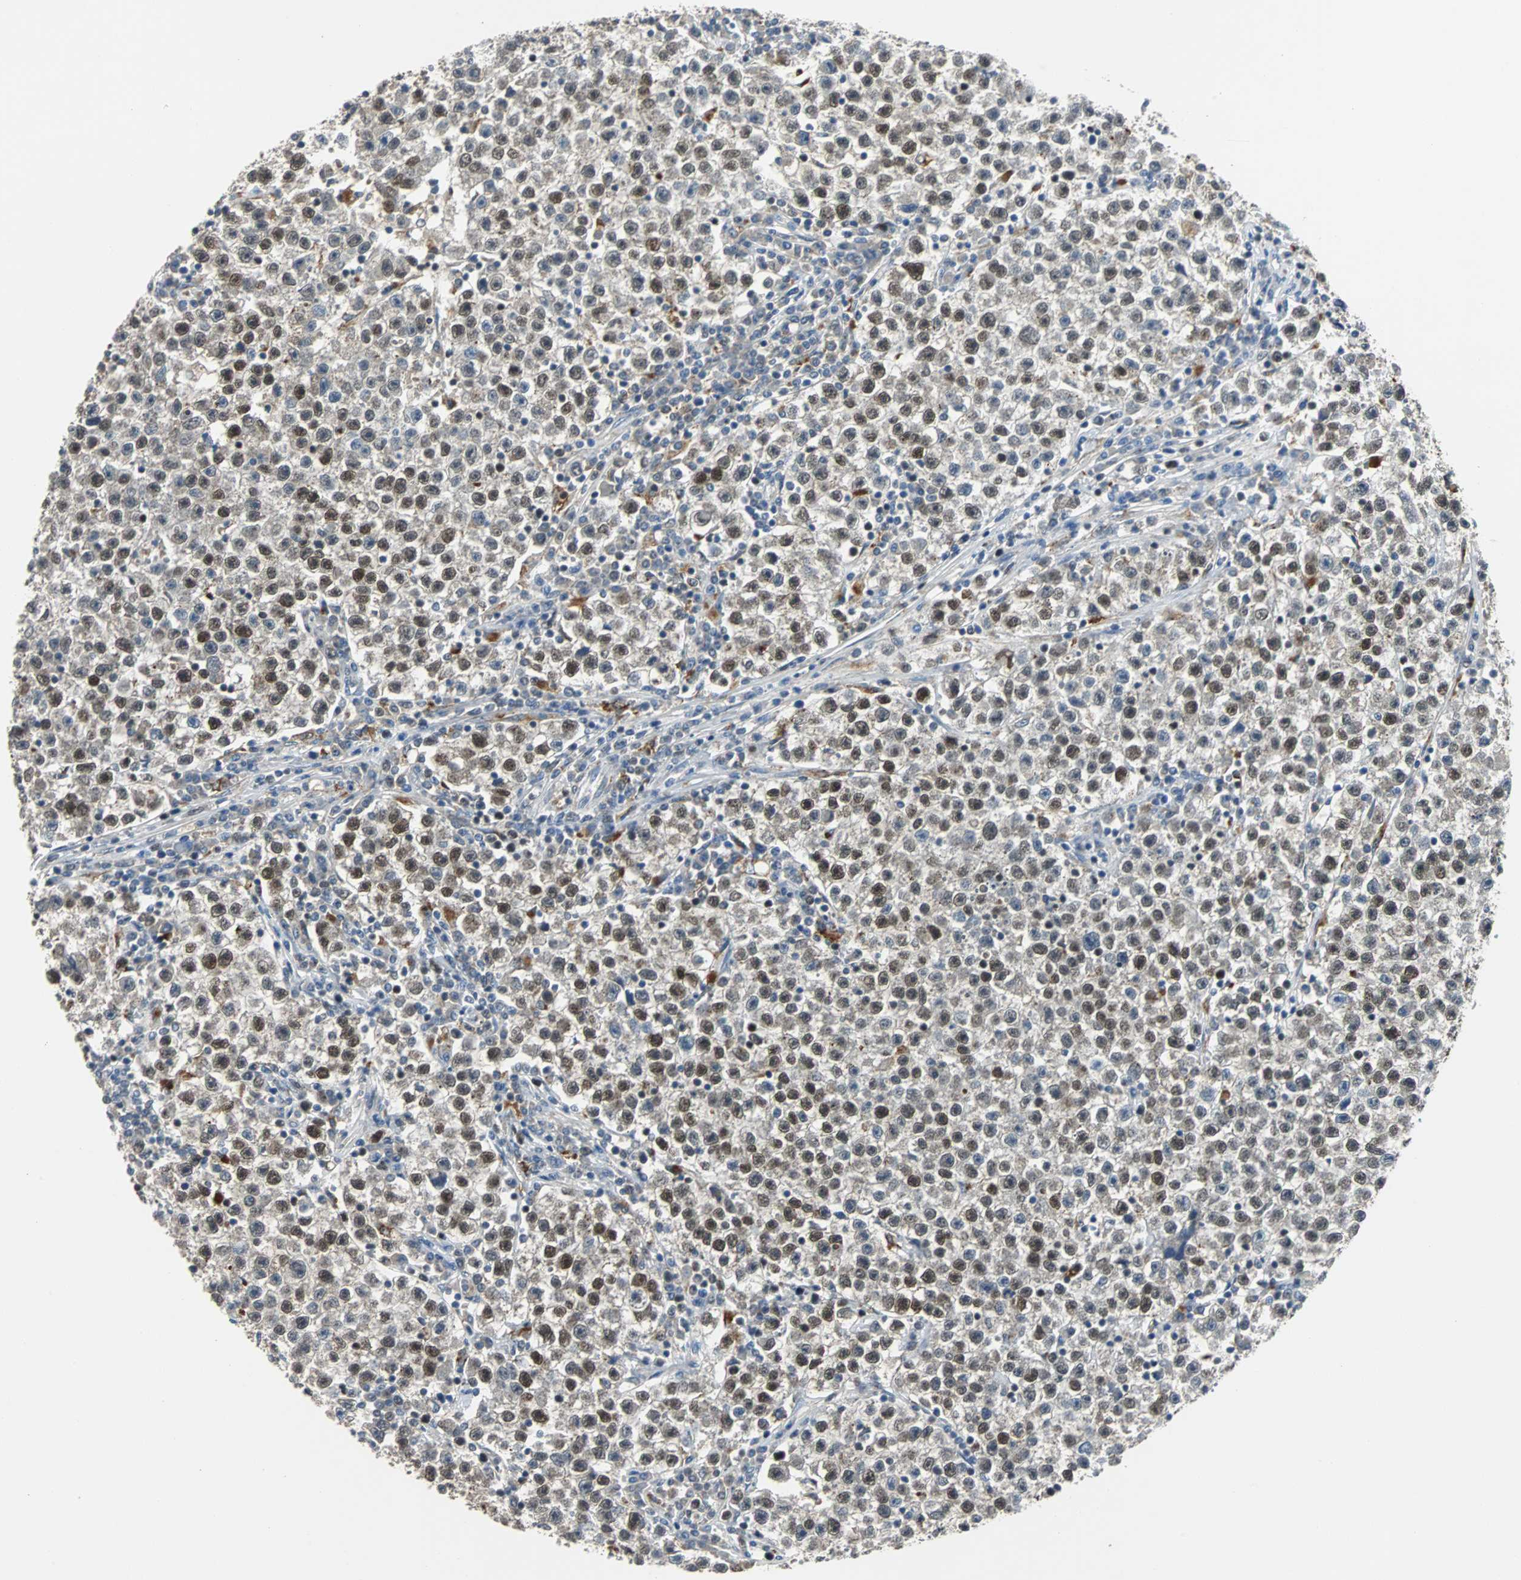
{"staining": {"intensity": "moderate", "quantity": ">75%", "location": "nuclear"}, "tissue": "testis cancer", "cell_type": "Tumor cells", "image_type": "cancer", "snomed": [{"axis": "morphology", "description": "Seminoma, NOS"}, {"axis": "topography", "description": "Testis"}], "caption": "A histopathology image of testis cancer (seminoma) stained for a protein exhibits moderate nuclear brown staining in tumor cells.", "gene": "HLX", "patient": {"sex": "male", "age": 22}}